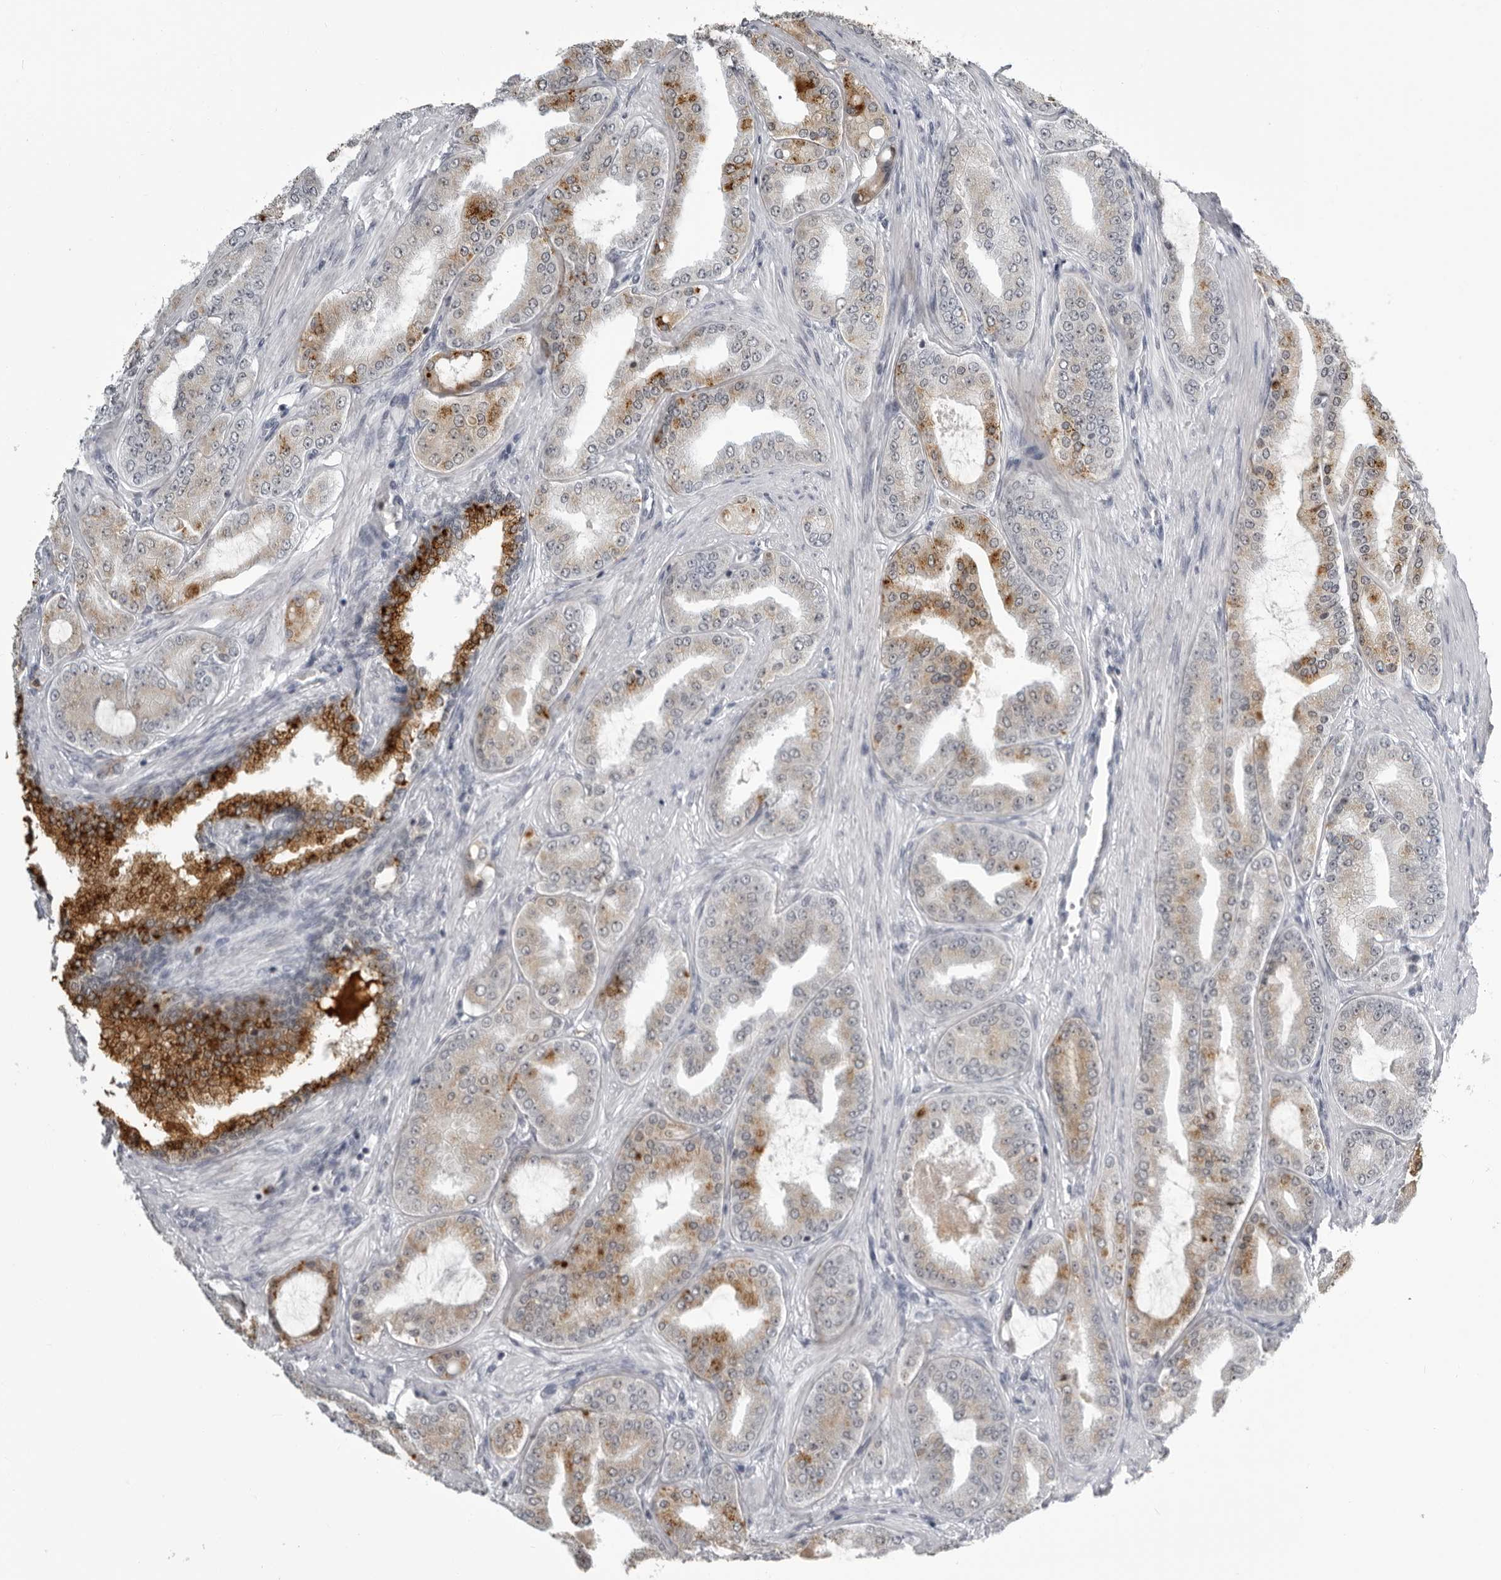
{"staining": {"intensity": "moderate", "quantity": "25%-75%", "location": "cytoplasmic/membranous"}, "tissue": "prostate cancer", "cell_type": "Tumor cells", "image_type": "cancer", "snomed": [{"axis": "morphology", "description": "Adenocarcinoma, High grade"}, {"axis": "topography", "description": "Prostate"}], "caption": "Human prostate high-grade adenocarcinoma stained with a brown dye demonstrates moderate cytoplasmic/membranous positive staining in approximately 25%-75% of tumor cells.", "gene": "RTCA", "patient": {"sex": "male", "age": 60}}